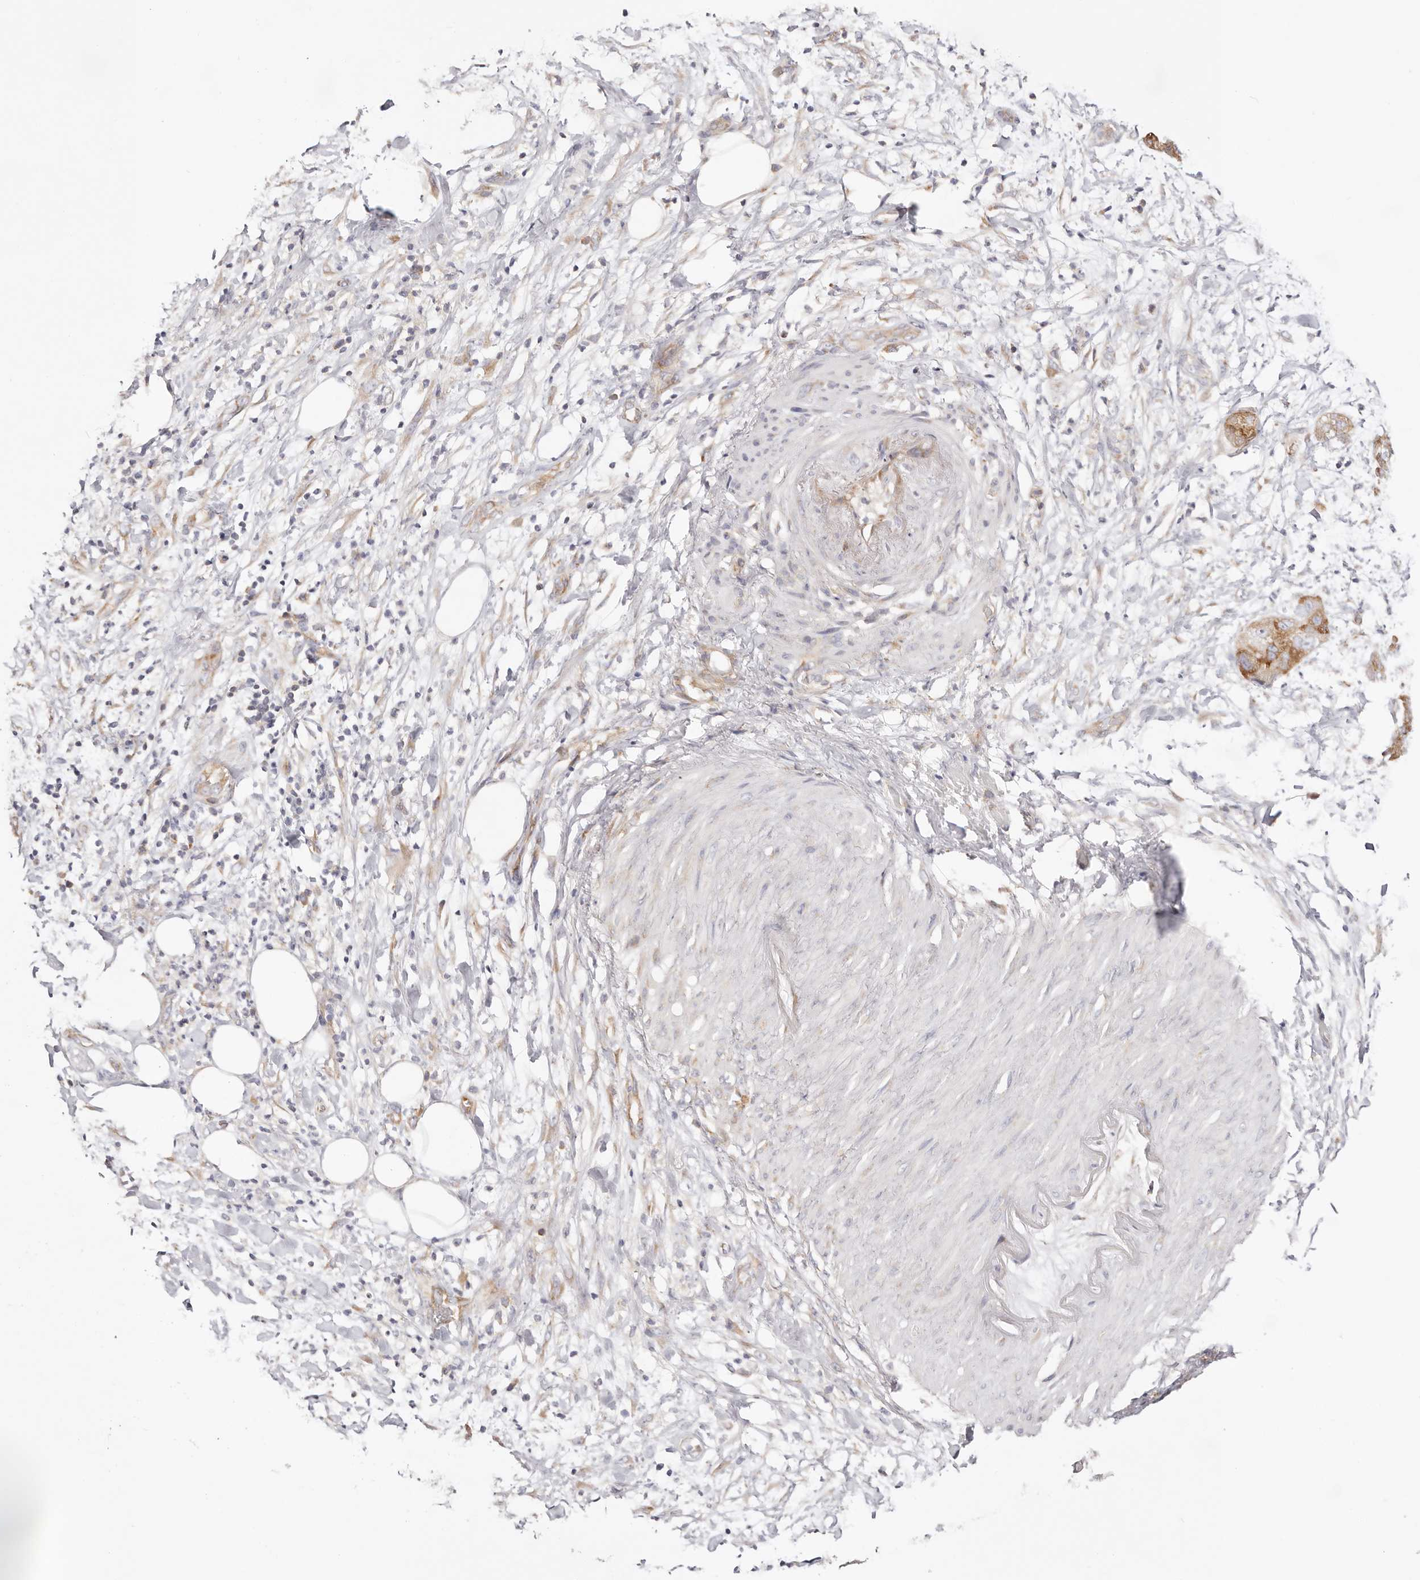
{"staining": {"intensity": "moderate", "quantity": "25%-75%", "location": "cytoplasmic/membranous"}, "tissue": "pancreatic cancer", "cell_type": "Tumor cells", "image_type": "cancer", "snomed": [{"axis": "morphology", "description": "Adenocarcinoma, NOS"}, {"axis": "topography", "description": "Pancreas"}], "caption": "Pancreatic cancer (adenocarcinoma) stained for a protein (brown) displays moderate cytoplasmic/membranous positive expression in approximately 25%-75% of tumor cells.", "gene": "GNA13", "patient": {"sex": "female", "age": 78}}